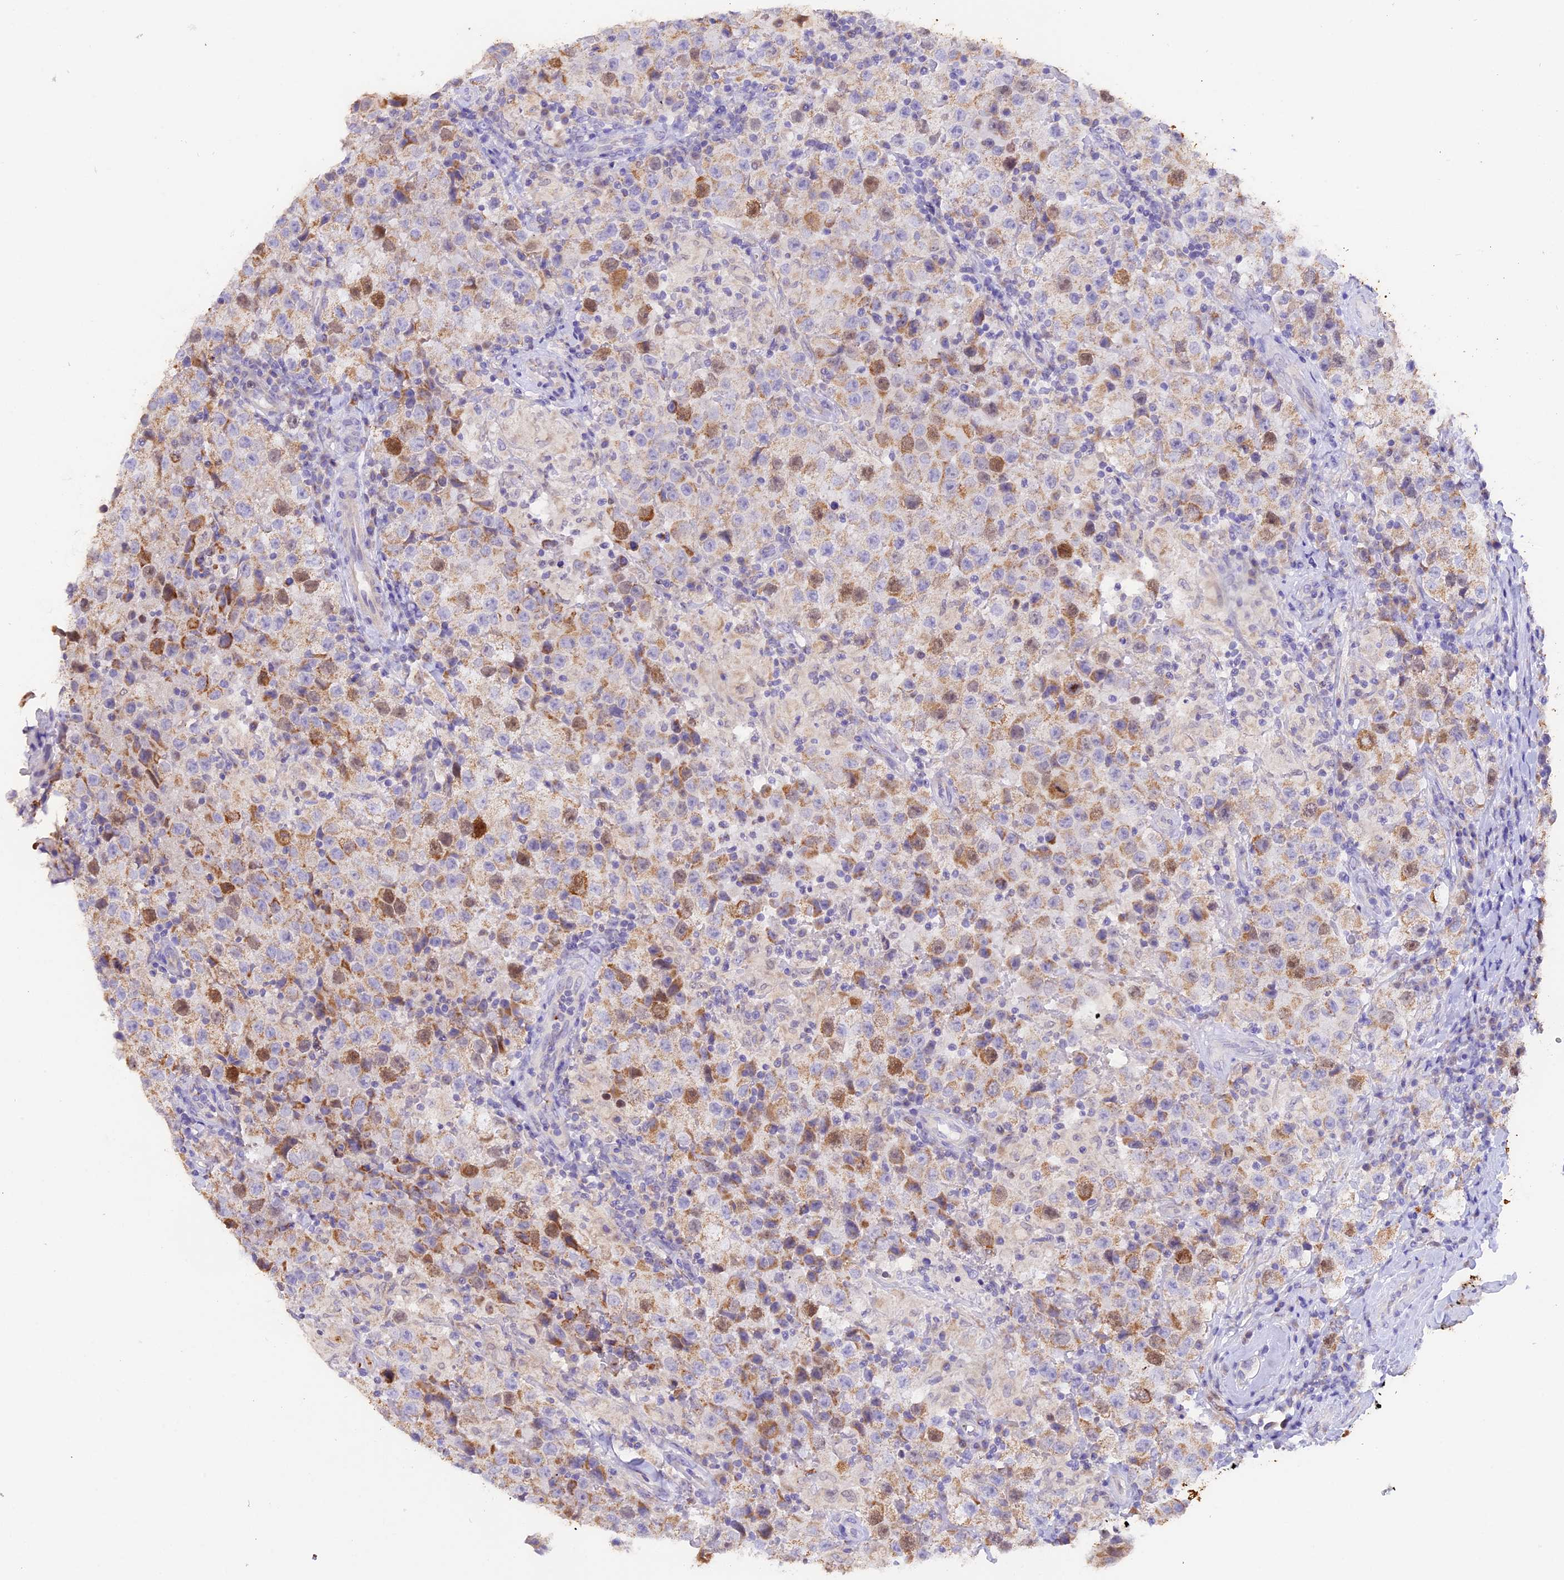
{"staining": {"intensity": "moderate", "quantity": "<25%", "location": "cytoplasmic/membranous,nuclear"}, "tissue": "testis cancer", "cell_type": "Tumor cells", "image_type": "cancer", "snomed": [{"axis": "morphology", "description": "Seminoma, NOS"}, {"axis": "morphology", "description": "Carcinoma, Embryonal, NOS"}, {"axis": "topography", "description": "Testis"}], "caption": "Protein staining of testis seminoma tissue reveals moderate cytoplasmic/membranous and nuclear expression in approximately <25% of tumor cells.", "gene": "PKIA", "patient": {"sex": "male", "age": 41}}